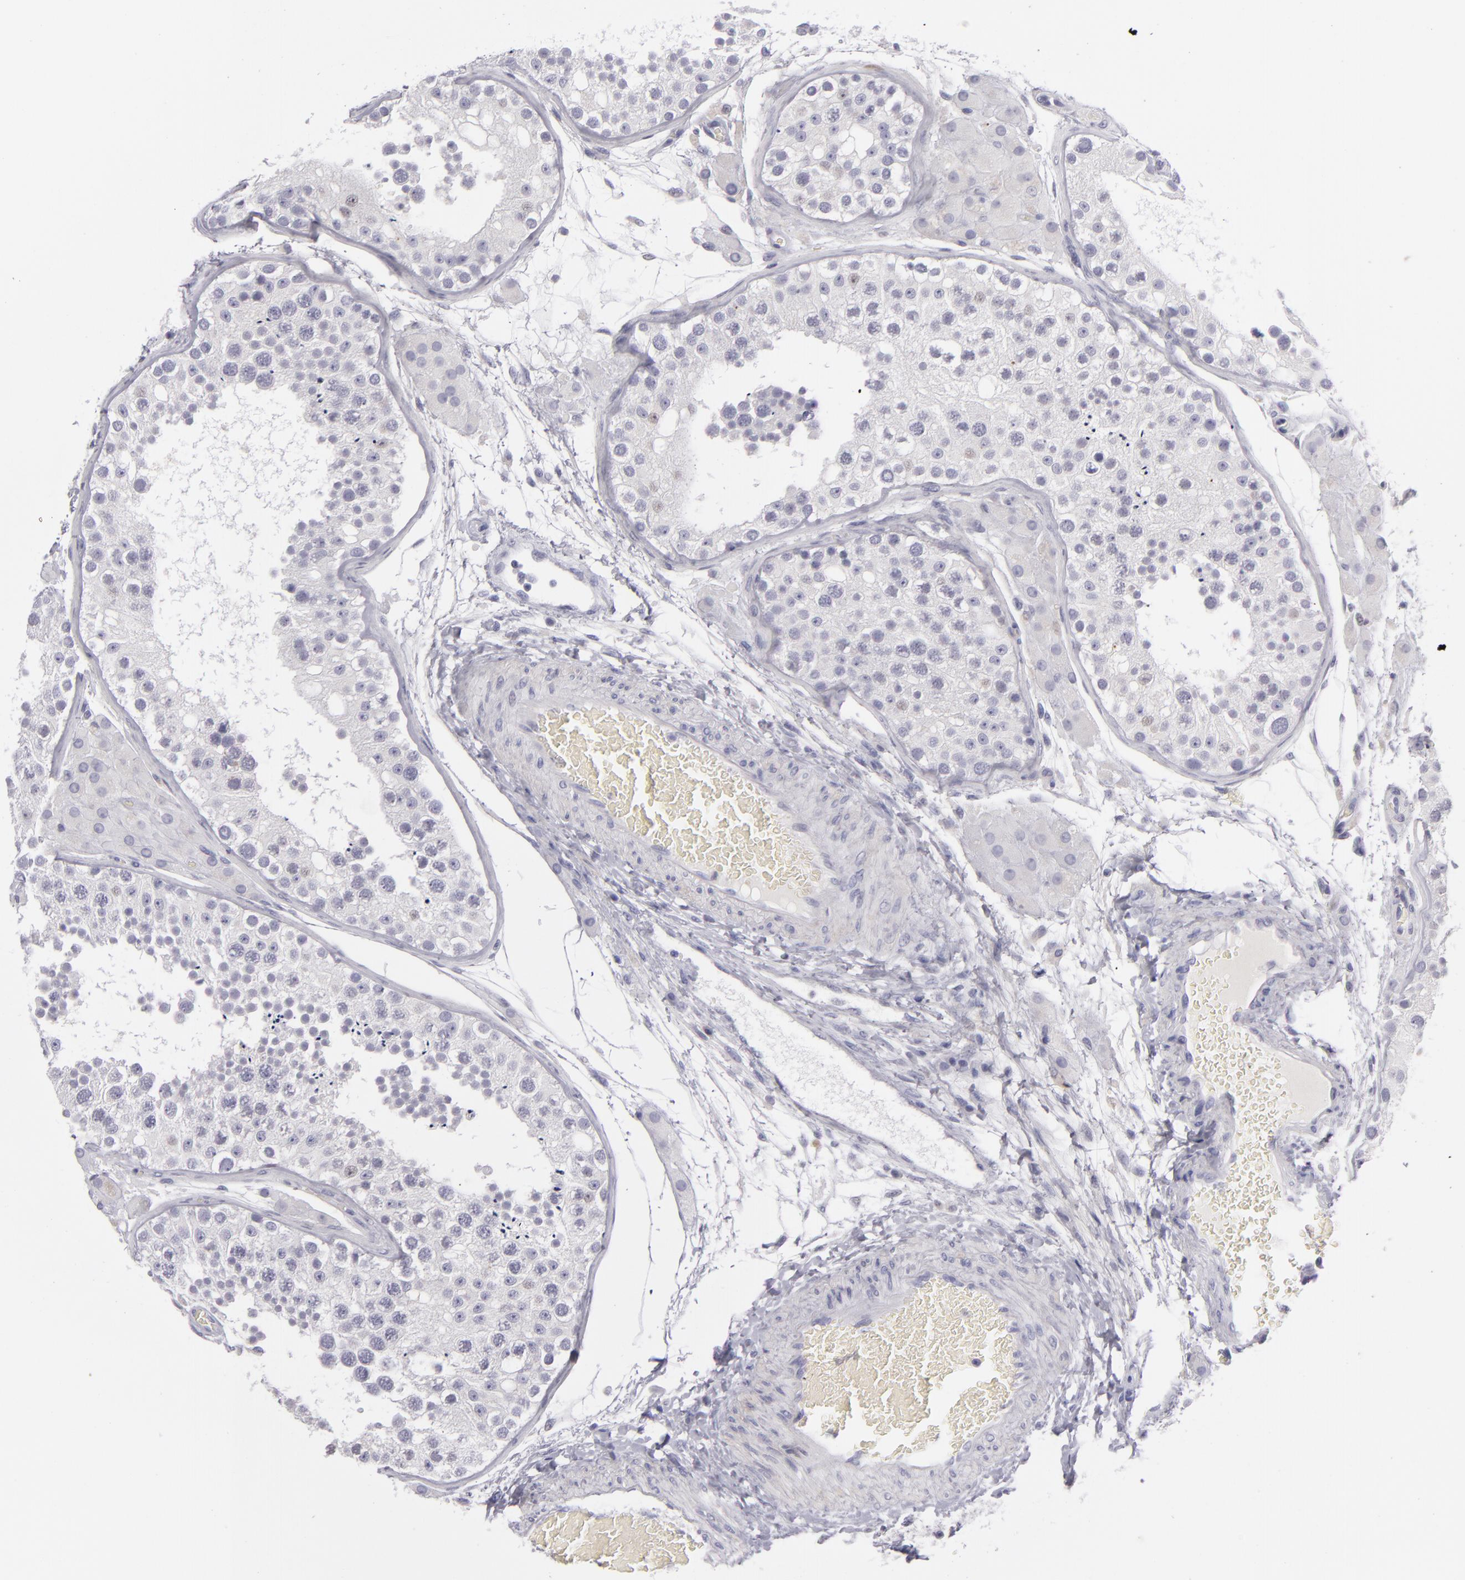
{"staining": {"intensity": "negative", "quantity": "none", "location": "none"}, "tissue": "testis", "cell_type": "Cells in seminiferous ducts", "image_type": "normal", "snomed": [{"axis": "morphology", "description": "Normal tissue, NOS"}, {"axis": "topography", "description": "Testis"}], "caption": "High magnification brightfield microscopy of benign testis stained with DAB (brown) and counterstained with hematoxylin (blue): cells in seminiferous ducts show no significant staining.", "gene": "TNNC1", "patient": {"sex": "male", "age": 26}}